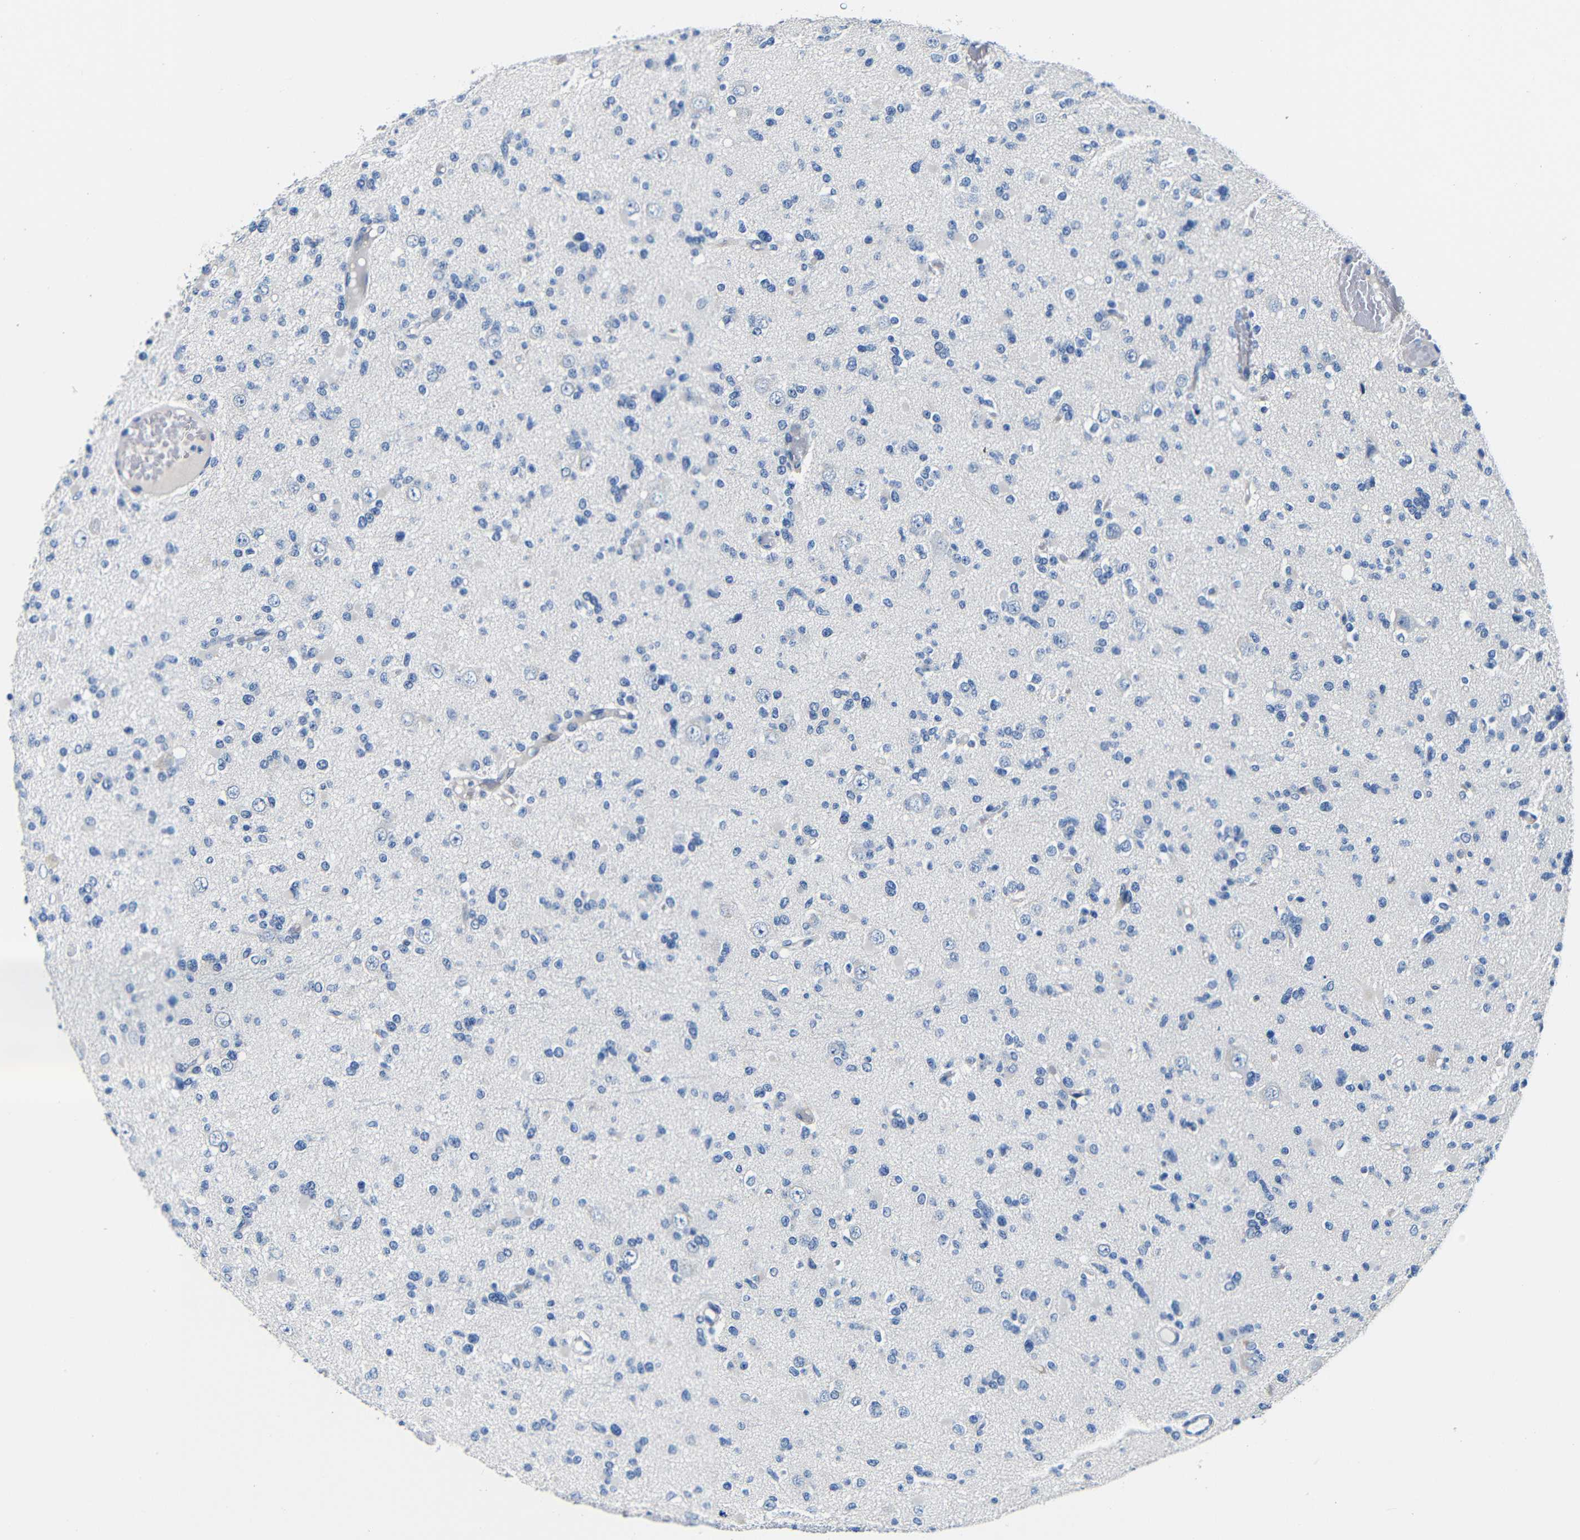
{"staining": {"intensity": "negative", "quantity": "none", "location": "none"}, "tissue": "glioma", "cell_type": "Tumor cells", "image_type": "cancer", "snomed": [{"axis": "morphology", "description": "Glioma, malignant, Low grade"}, {"axis": "topography", "description": "Brain"}], "caption": "A micrograph of human glioma is negative for staining in tumor cells.", "gene": "TNFAIP1", "patient": {"sex": "female", "age": 22}}